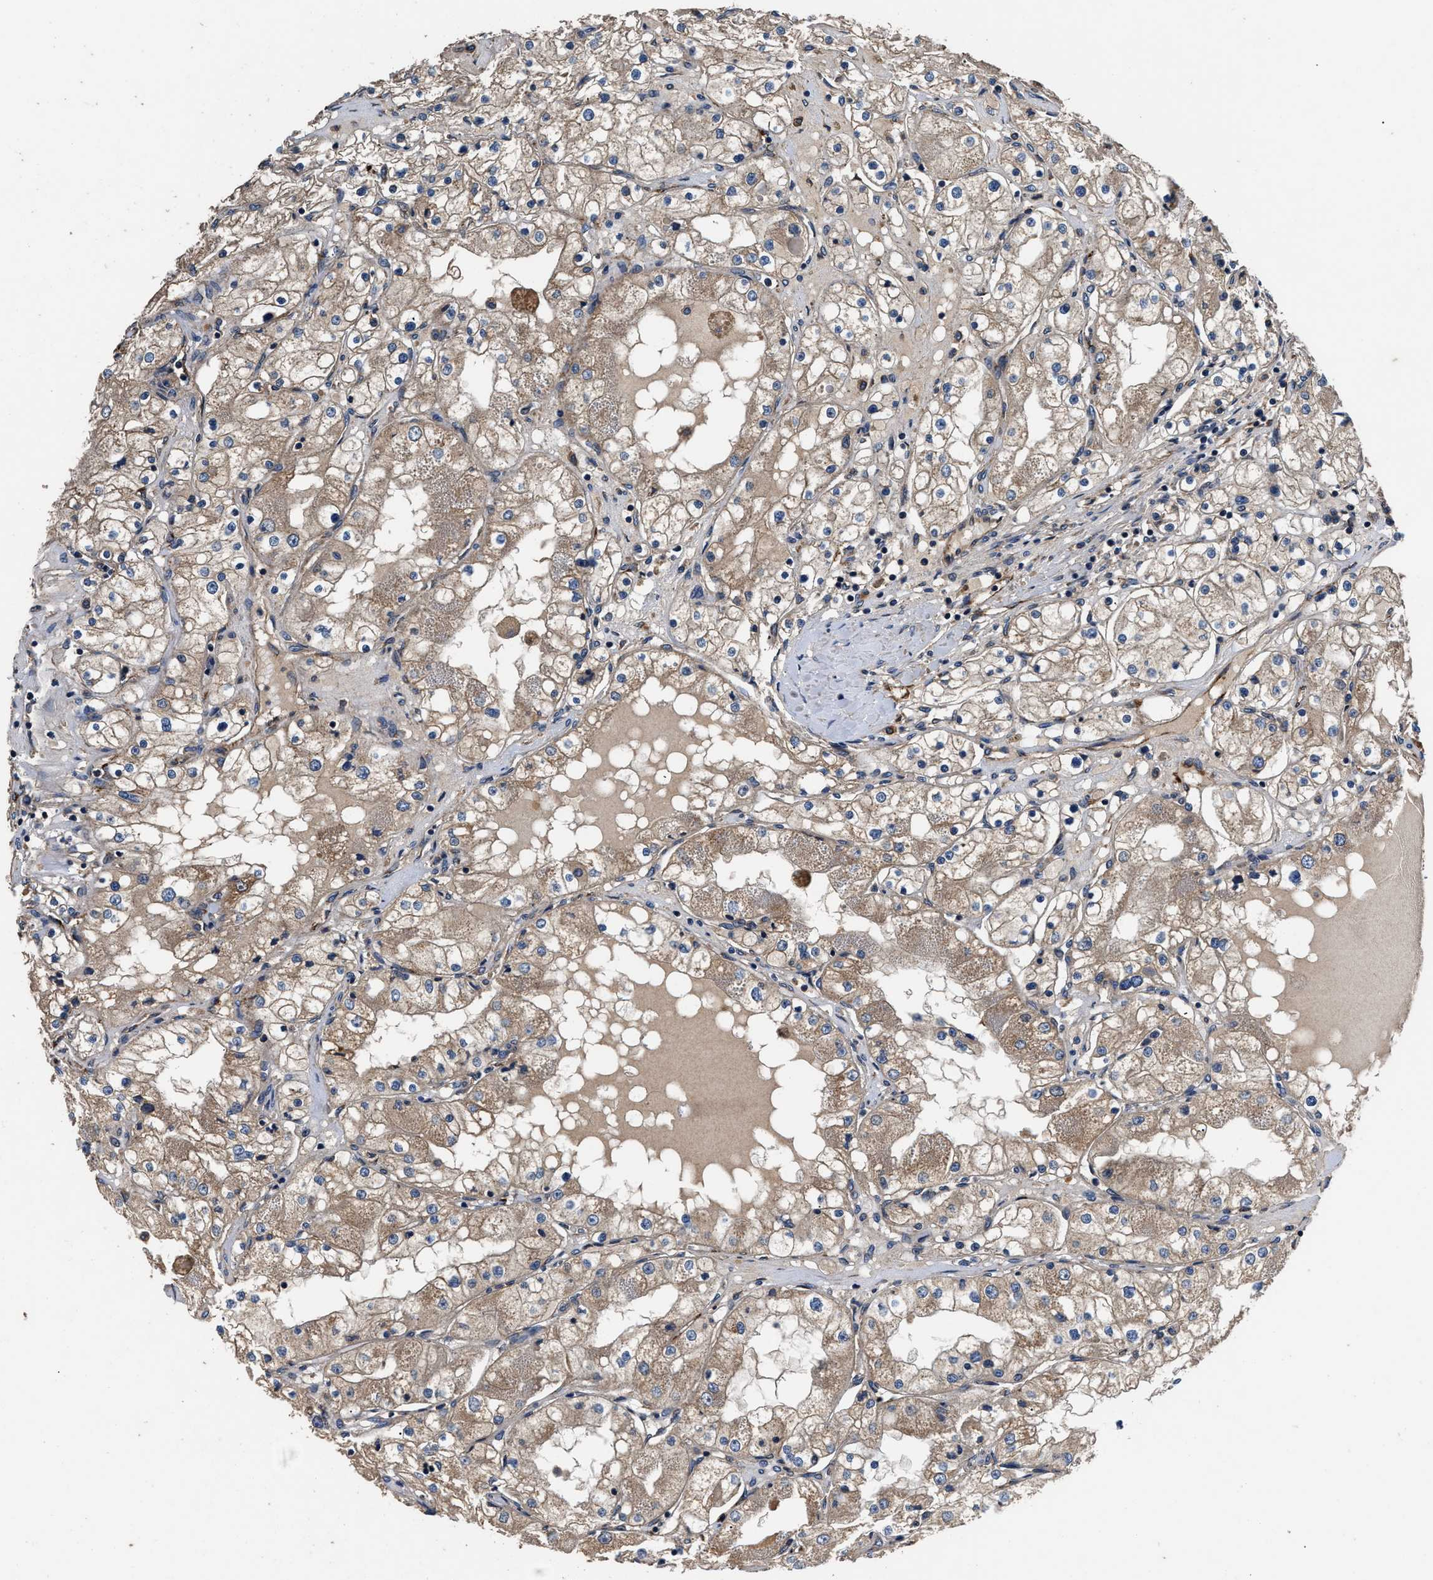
{"staining": {"intensity": "weak", "quantity": "25%-75%", "location": "cytoplasmic/membranous"}, "tissue": "renal cancer", "cell_type": "Tumor cells", "image_type": "cancer", "snomed": [{"axis": "morphology", "description": "Adenocarcinoma, NOS"}, {"axis": "topography", "description": "Kidney"}], "caption": "Brown immunohistochemical staining in human renal adenocarcinoma reveals weak cytoplasmic/membranous positivity in about 25%-75% of tumor cells. (IHC, brightfield microscopy, high magnification).", "gene": "DHRS7B", "patient": {"sex": "male", "age": 68}}